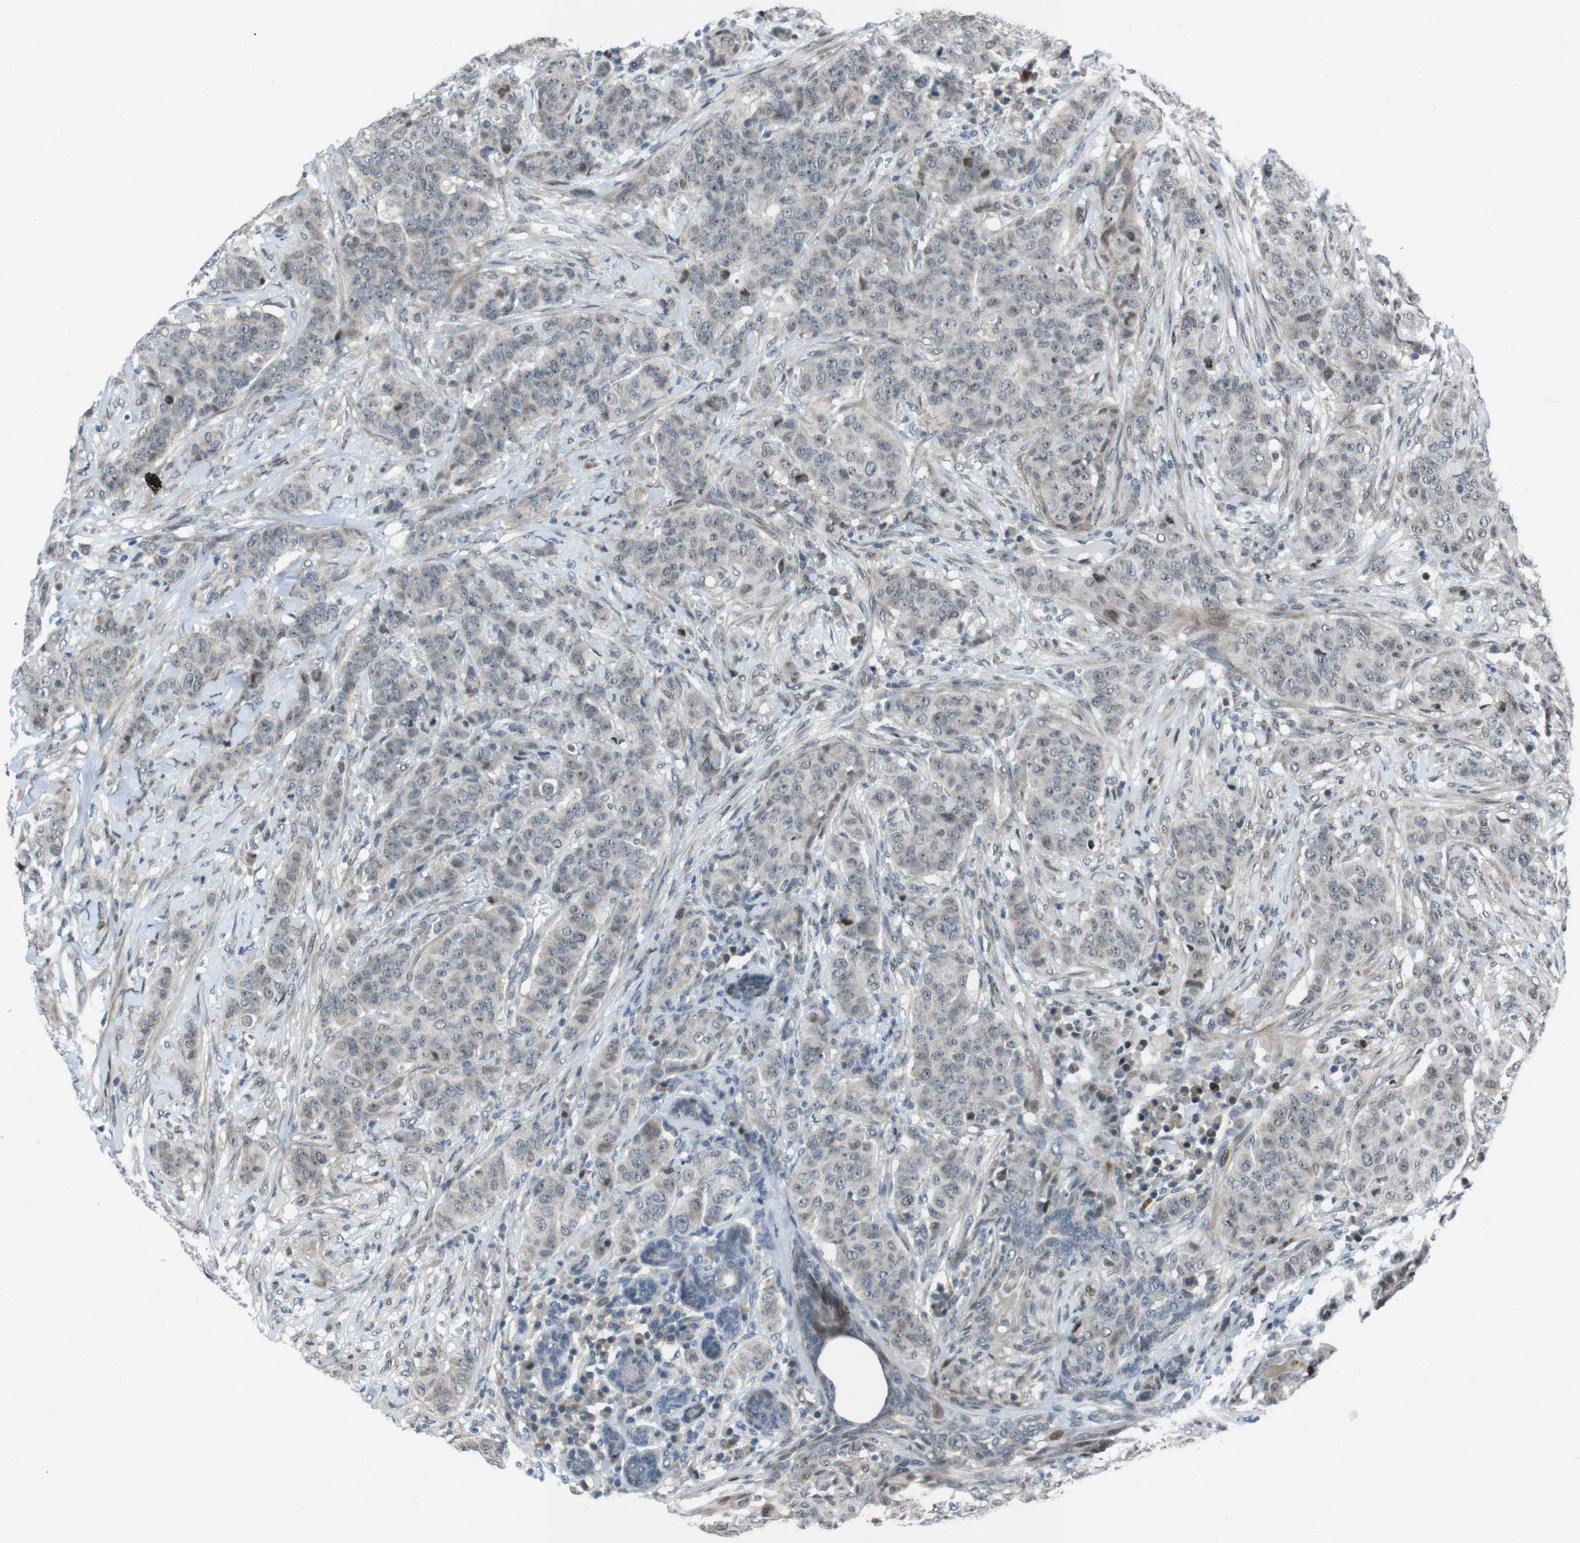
{"staining": {"intensity": "weak", "quantity": "<25%", "location": "nuclear"}, "tissue": "breast cancer", "cell_type": "Tumor cells", "image_type": "cancer", "snomed": [{"axis": "morphology", "description": "Normal tissue, NOS"}, {"axis": "morphology", "description": "Duct carcinoma"}, {"axis": "topography", "description": "Breast"}], "caption": "Immunohistochemical staining of invasive ductal carcinoma (breast) reveals no significant expression in tumor cells.", "gene": "PBRM1", "patient": {"sex": "female", "age": 40}}